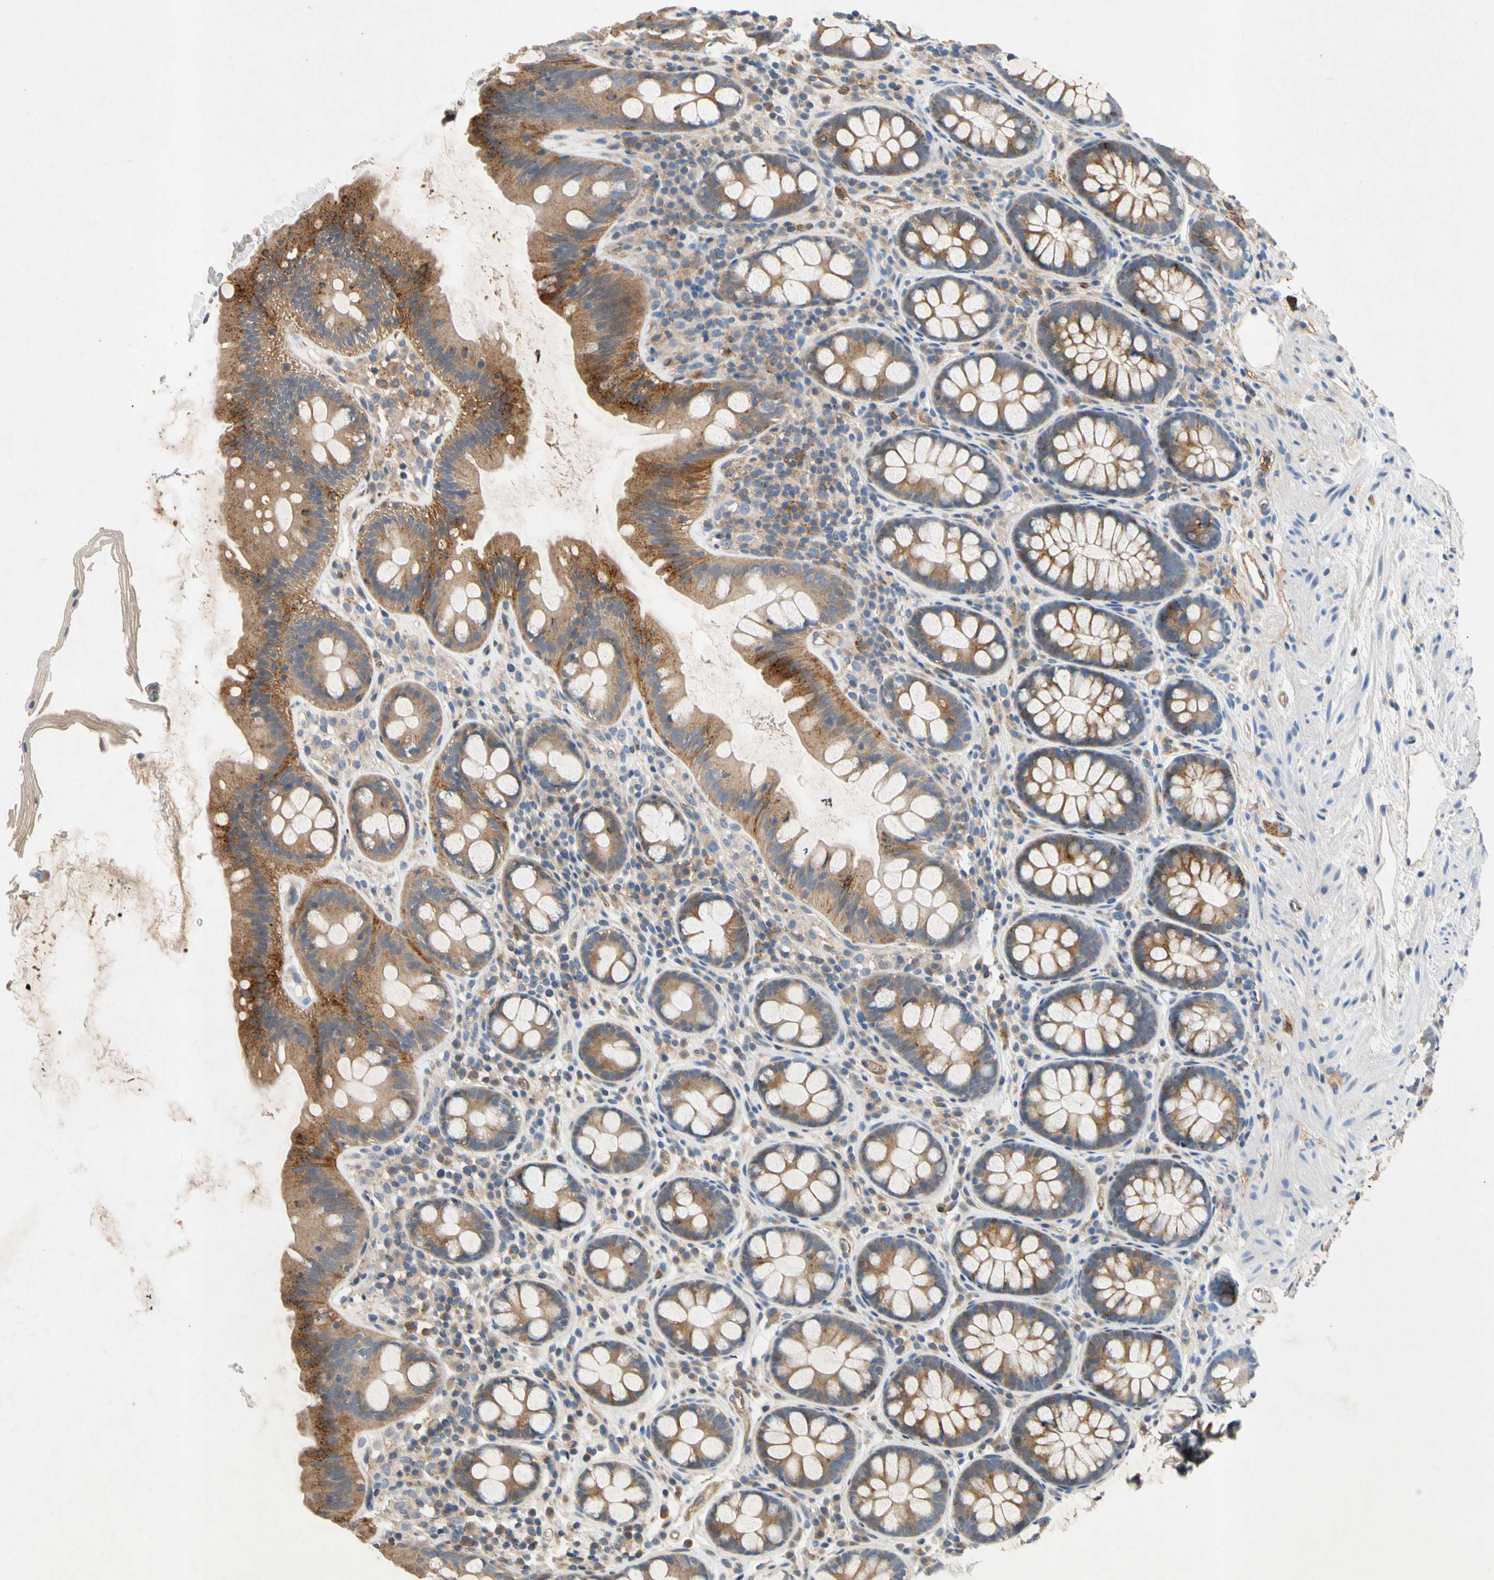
{"staining": {"intensity": "moderate", "quantity": ">75%", "location": "cytoplasmic/membranous"}, "tissue": "colon", "cell_type": "Endothelial cells", "image_type": "normal", "snomed": [{"axis": "morphology", "description": "Normal tissue, NOS"}, {"axis": "topography", "description": "Colon"}], "caption": "Brown immunohistochemical staining in unremarkable human colon displays moderate cytoplasmic/membranous staining in approximately >75% of endothelial cells.", "gene": "NDFIP2", "patient": {"sex": "female", "age": 80}}